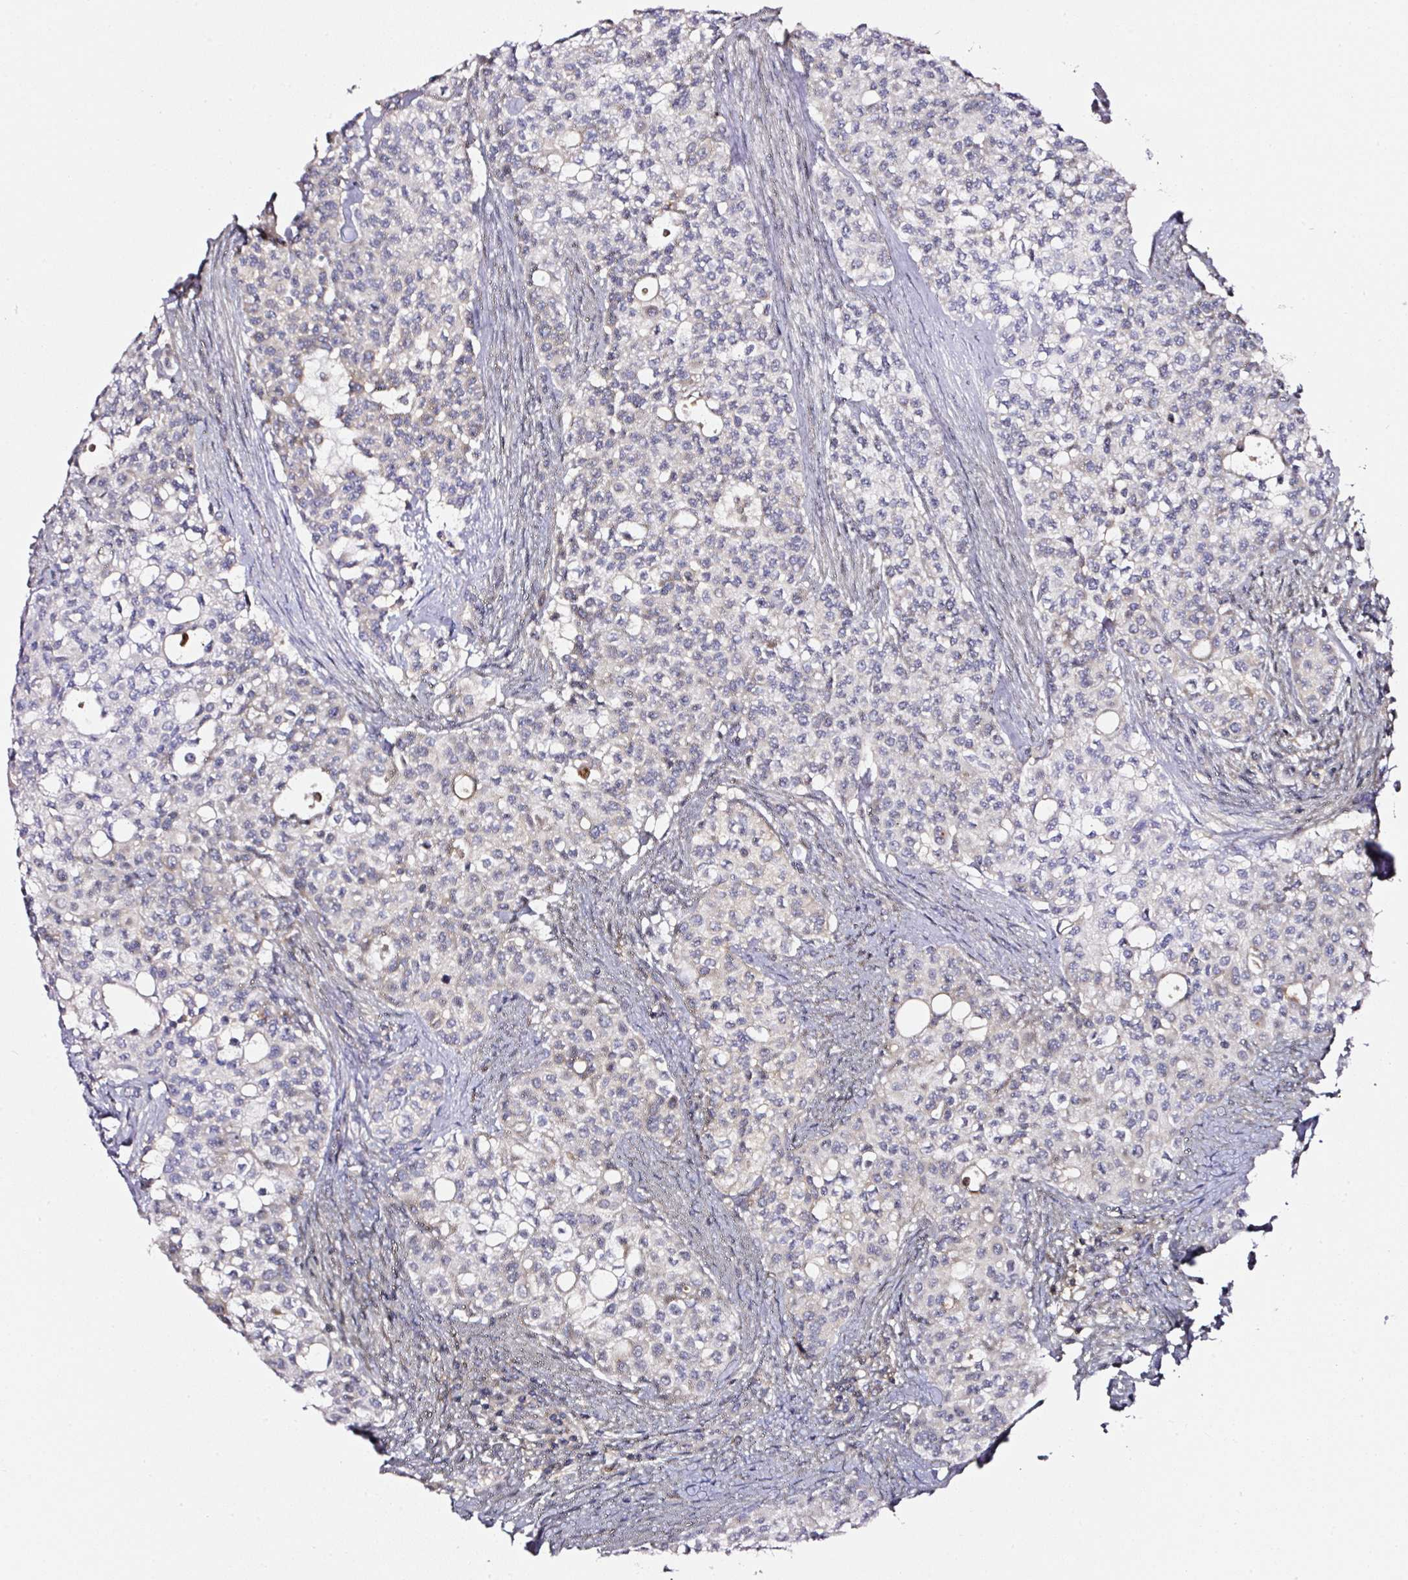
{"staining": {"intensity": "negative", "quantity": "none", "location": "none"}, "tissue": "head and neck cancer", "cell_type": "Tumor cells", "image_type": "cancer", "snomed": [{"axis": "morphology", "description": "Adenocarcinoma, NOS"}, {"axis": "topography", "description": "Head-Neck"}], "caption": "Protein analysis of head and neck adenocarcinoma exhibits no significant staining in tumor cells.", "gene": "CD47", "patient": {"sex": "male", "age": 81}}